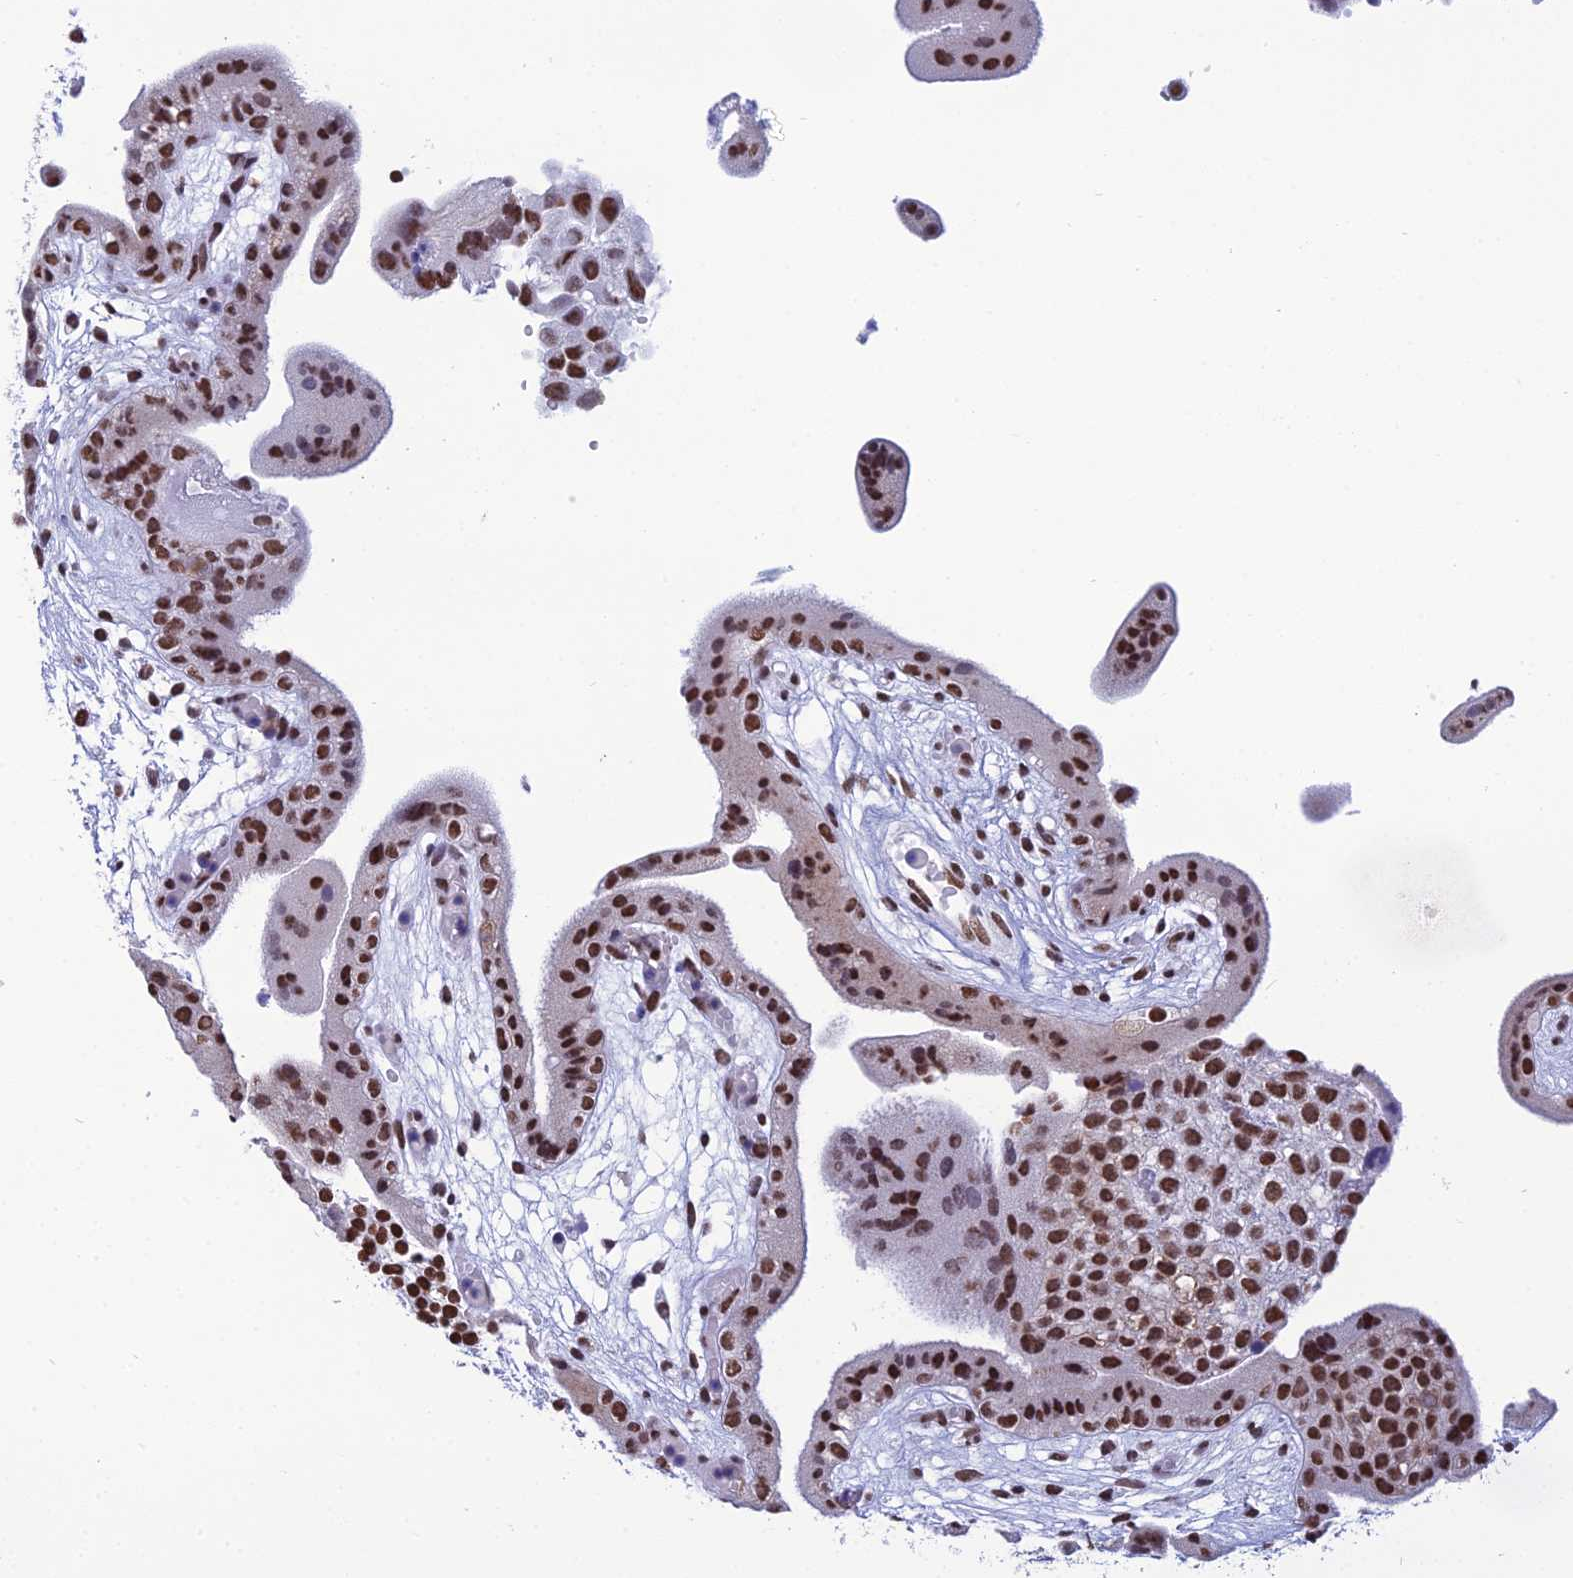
{"staining": {"intensity": "strong", "quantity": ">75%", "location": "nuclear"}, "tissue": "placenta", "cell_type": "Decidual cells", "image_type": "normal", "snomed": [{"axis": "morphology", "description": "Normal tissue, NOS"}, {"axis": "topography", "description": "Placenta"}], "caption": "Protein expression analysis of normal placenta reveals strong nuclear positivity in approximately >75% of decidual cells. Using DAB (brown) and hematoxylin (blue) stains, captured at high magnification using brightfield microscopy.", "gene": "PRAMEF12", "patient": {"sex": "female", "age": 18}}